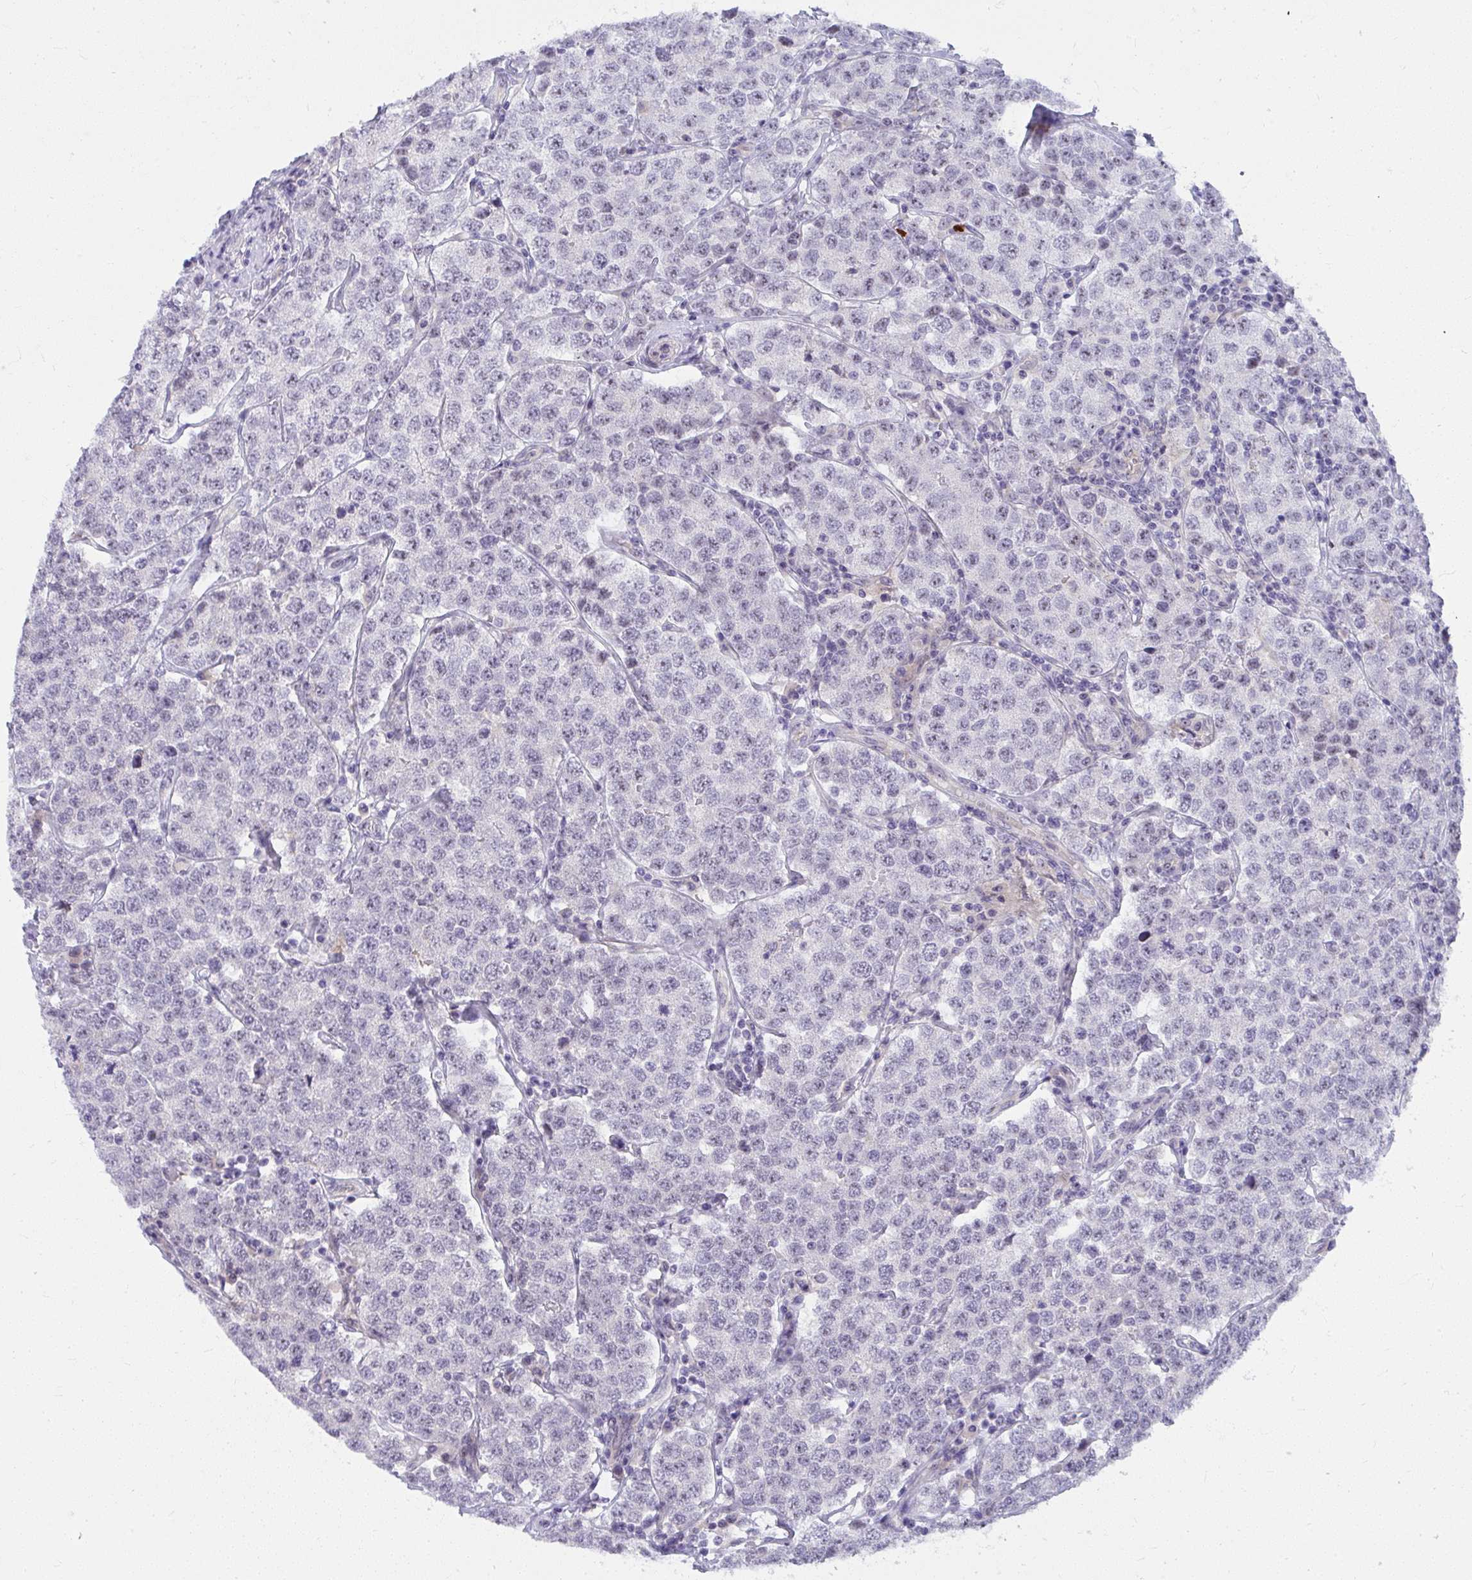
{"staining": {"intensity": "negative", "quantity": "none", "location": "none"}, "tissue": "testis cancer", "cell_type": "Tumor cells", "image_type": "cancer", "snomed": [{"axis": "morphology", "description": "Seminoma, NOS"}, {"axis": "topography", "description": "Testis"}], "caption": "The histopathology image displays no significant staining in tumor cells of seminoma (testis).", "gene": "MUS81", "patient": {"sex": "male", "age": 34}}